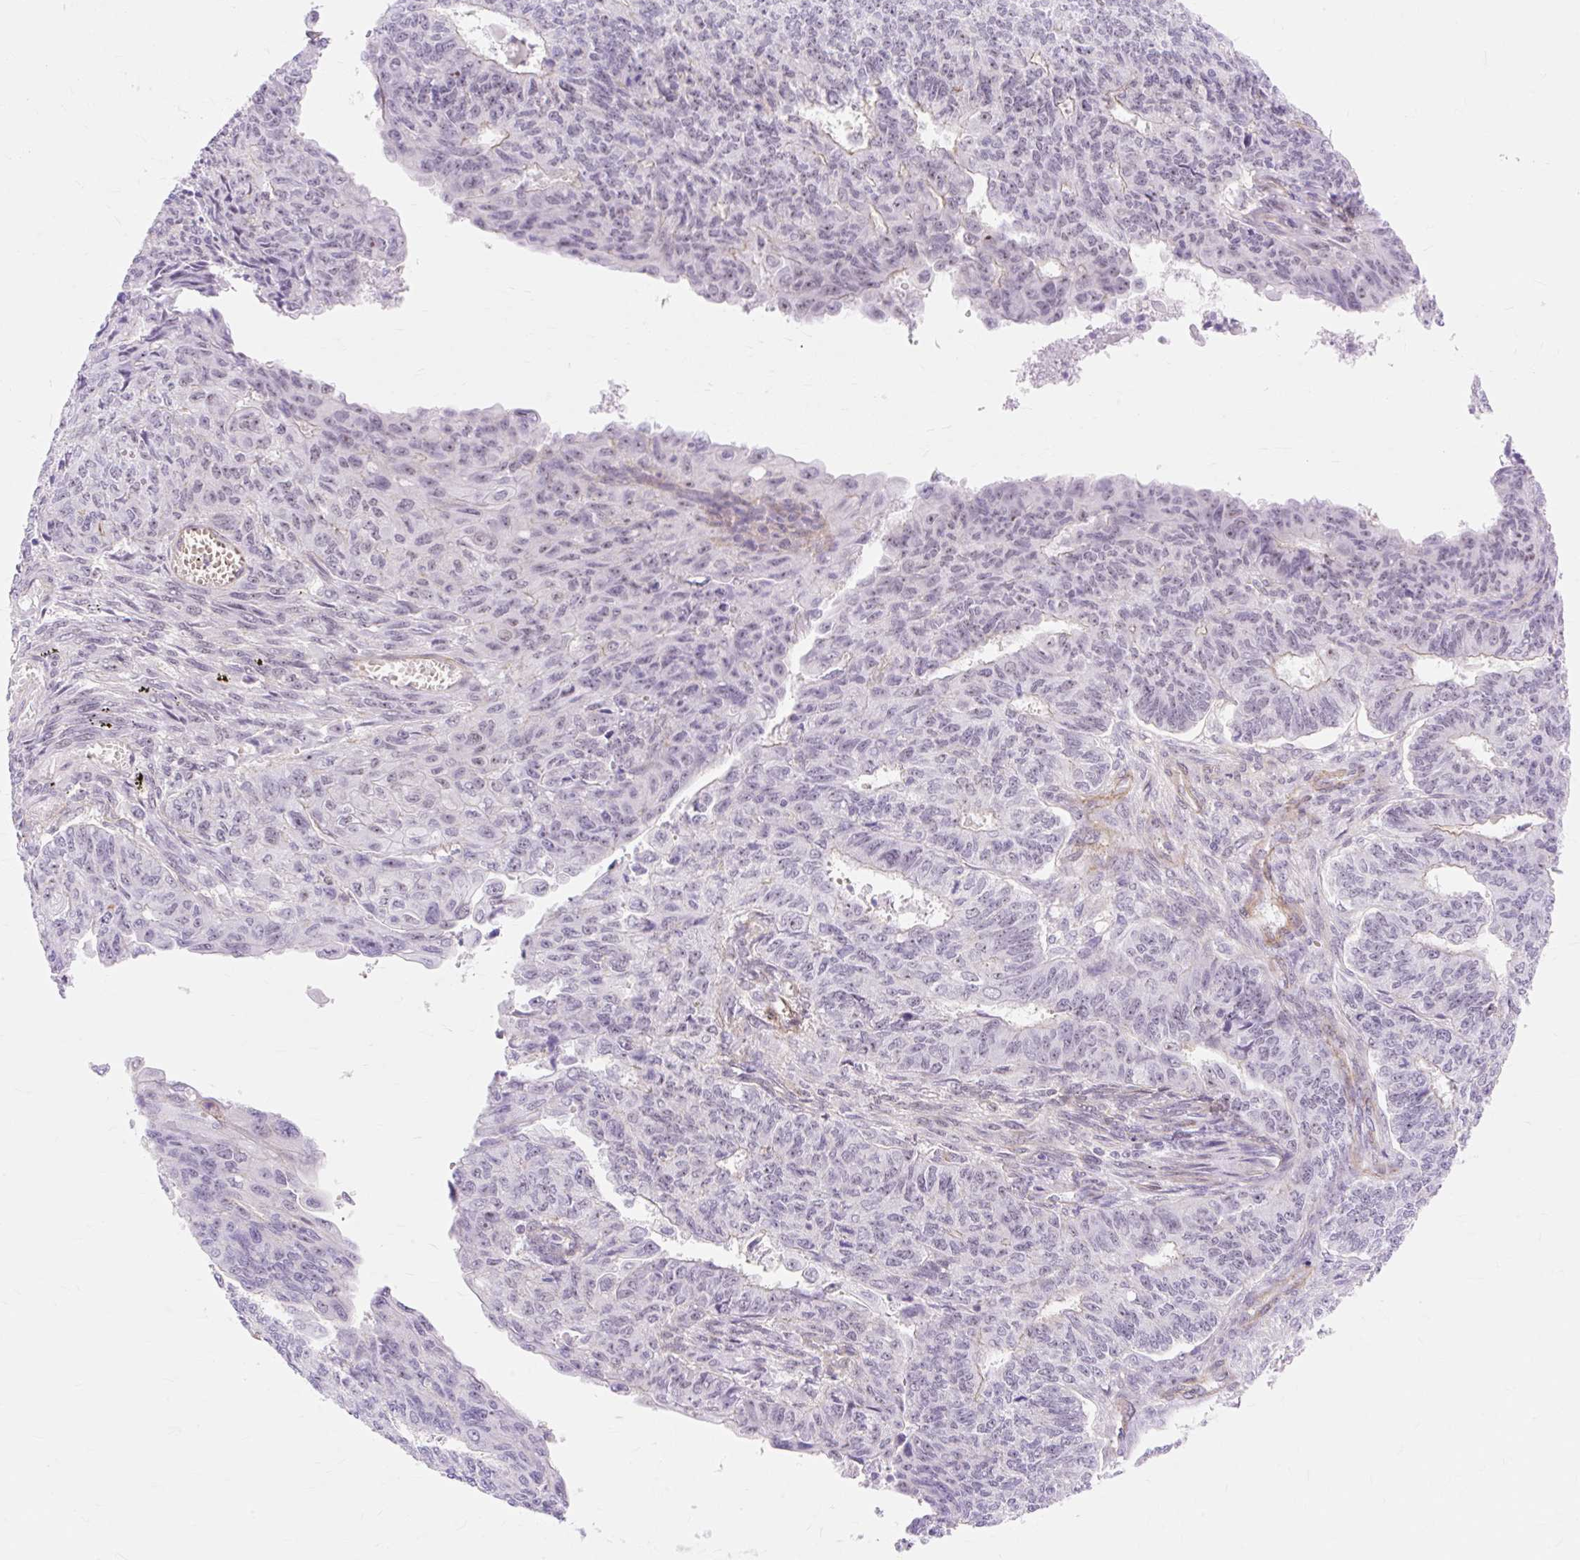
{"staining": {"intensity": "weak", "quantity": "<25%", "location": "nuclear"}, "tissue": "endometrial cancer", "cell_type": "Tumor cells", "image_type": "cancer", "snomed": [{"axis": "morphology", "description": "Adenocarcinoma, NOS"}, {"axis": "topography", "description": "Endometrium"}], "caption": "There is no significant positivity in tumor cells of endometrial cancer. (DAB immunohistochemistry (IHC), high magnification).", "gene": "OBP2A", "patient": {"sex": "female", "age": 32}}